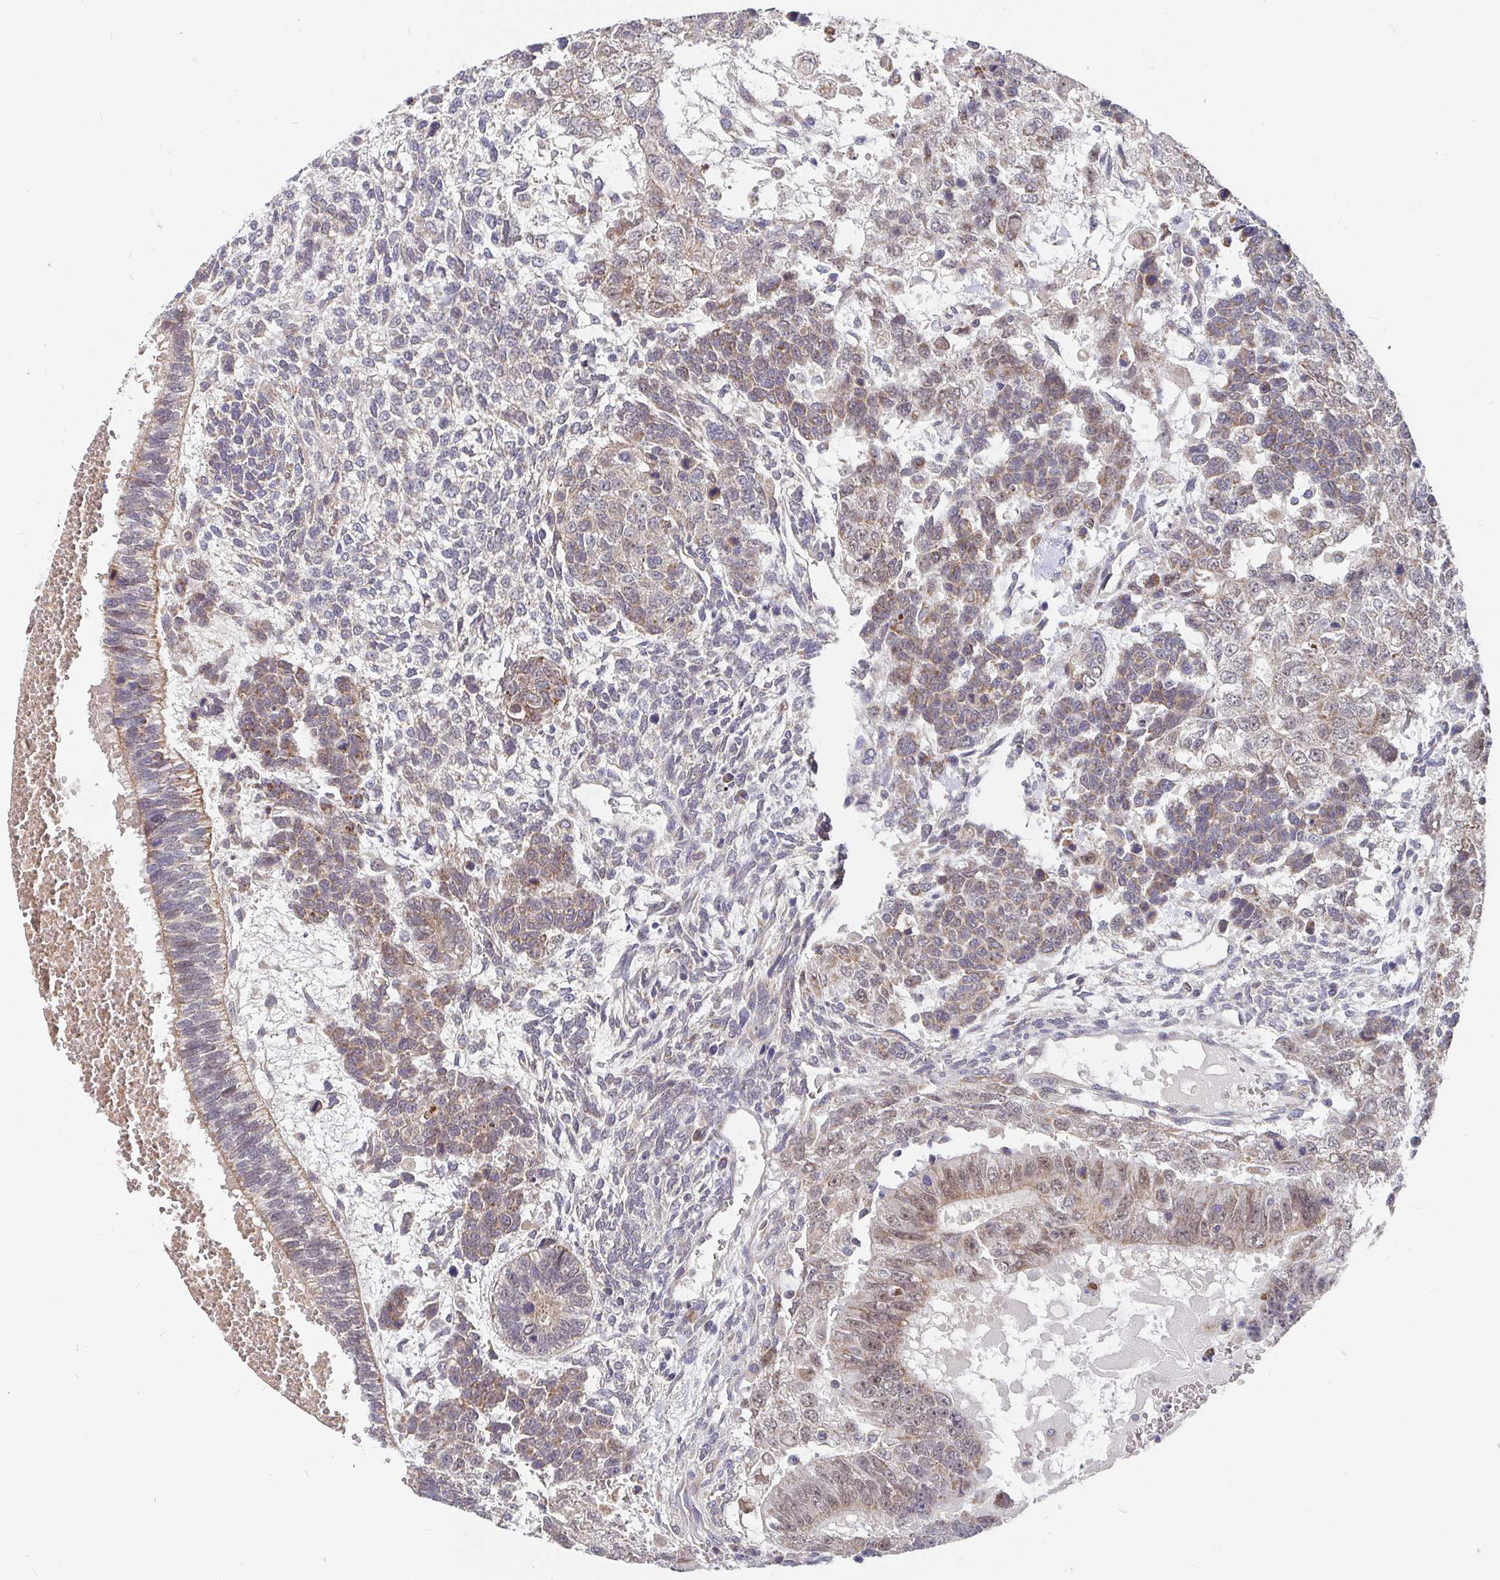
{"staining": {"intensity": "weak", "quantity": ">75%", "location": "cytoplasmic/membranous"}, "tissue": "testis cancer", "cell_type": "Tumor cells", "image_type": "cancer", "snomed": [{"axis": "morphology", "description": "Normal tissue, NOS"}, {"axis": "morphology", "description": "Carcinoma, Embryonal, NOS"}, {"axis": "topography", "description": "Testis"}, {"axis": "topography", "description": "Epididymis"}], "caption": "A low amount of weak cytoplasmic/membranous positivity is seen in approximately >75% of tumor cells in embryonal carcinoma (testis) tissue.", "gene": "PDF", "patient": {"sex": "male", "age": 23}}